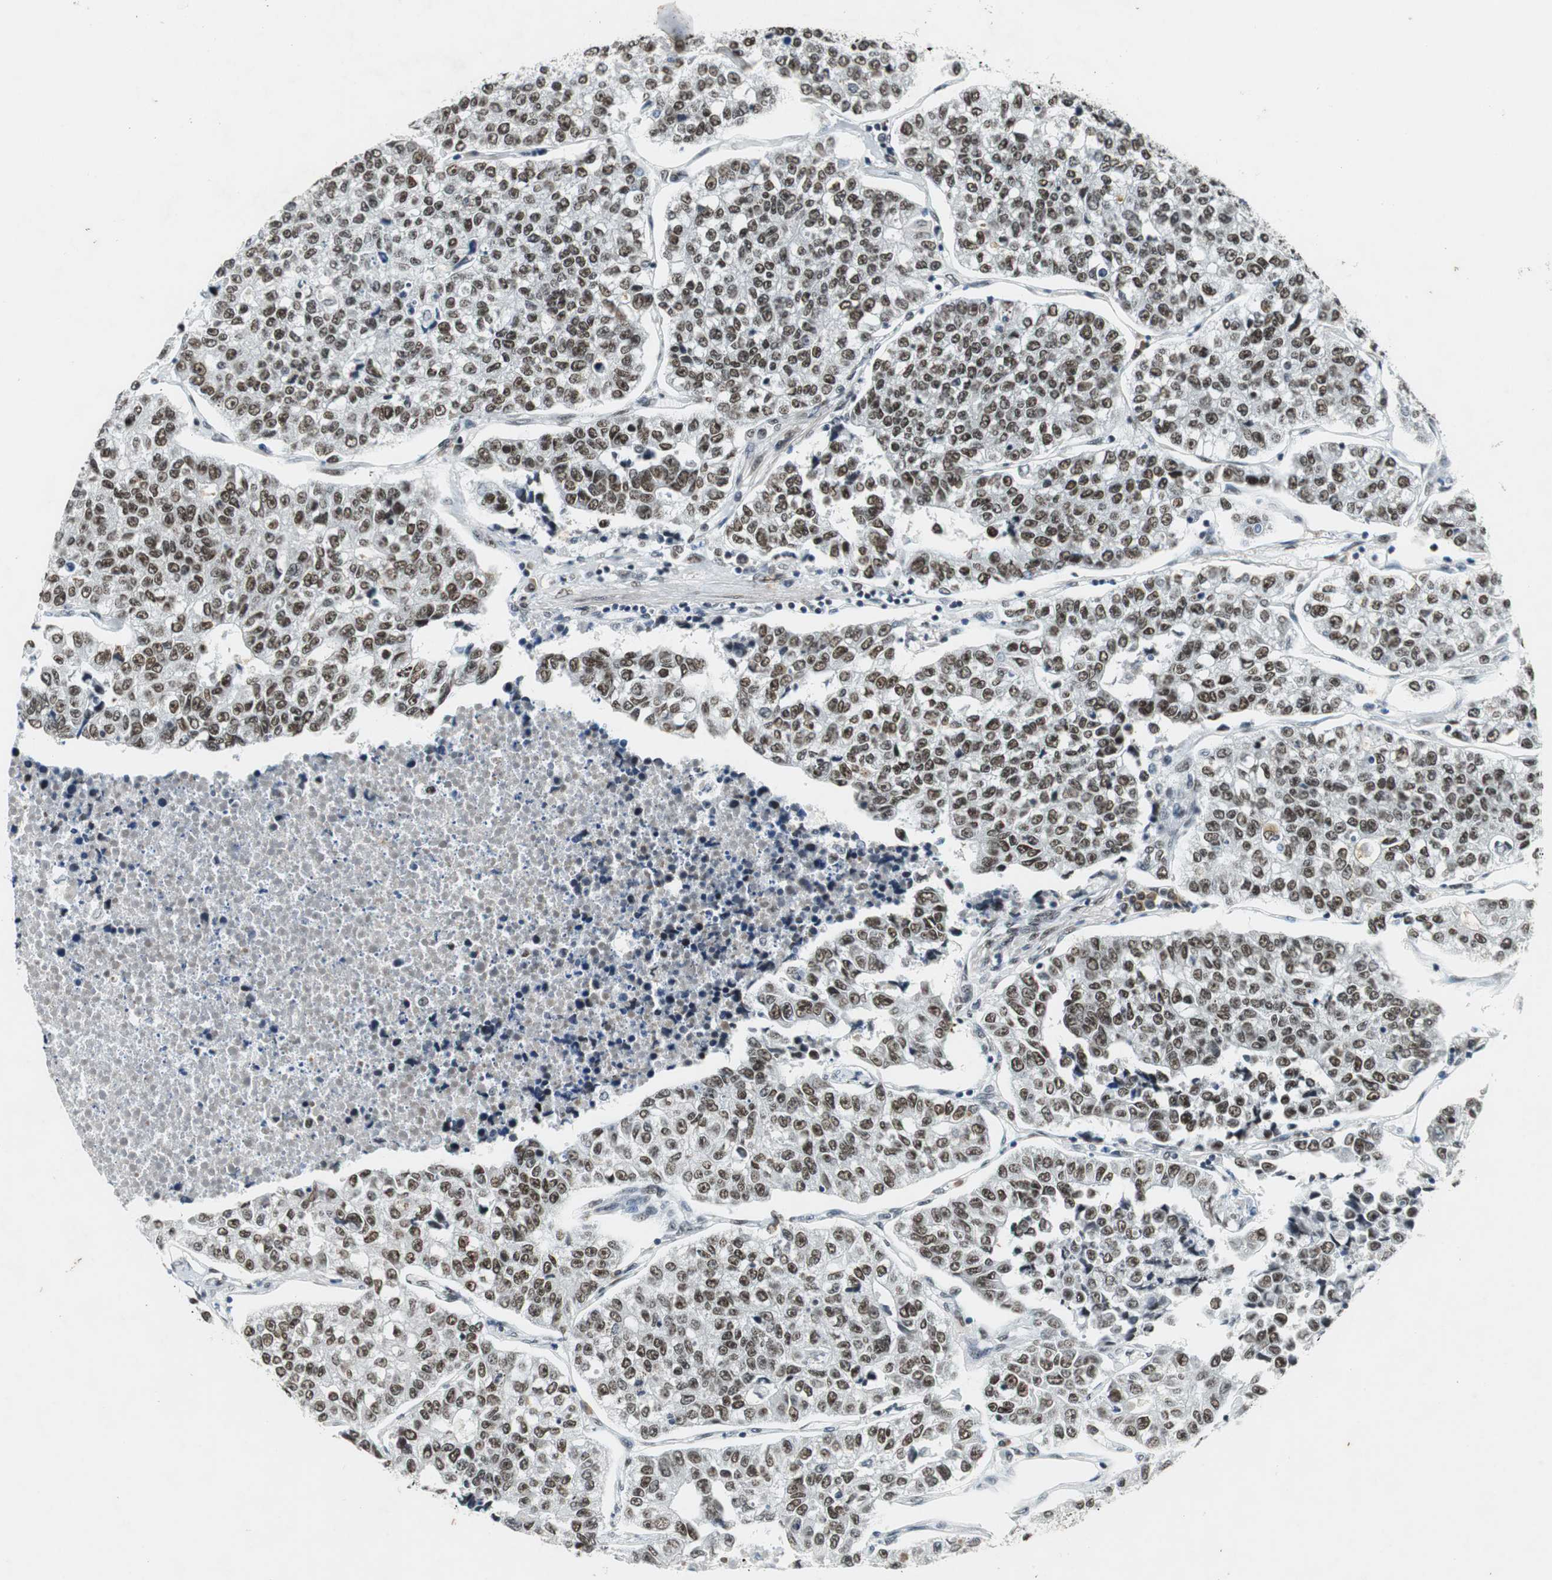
{"staining": {"intensity": "moderate", "quantity": ">75%", "location": "nuclear"}, "tissue": "lung cancer", "cell_type": "Tumor cells", "image_type": "cancer", "snomed": [{"axis": "morphology", "description": "Adenocarcinoma, NOS"}, {"axis": "topography", "description": "Lung"}], "caption": "High-power microscopy captured an IHC micrograph of lung adenocarcinoma, revealing moderate nuclear positivity in approximately >75% of tumor cells.", "gene": "PRKDC", "patient": {"sex": "male", "age": 49}}